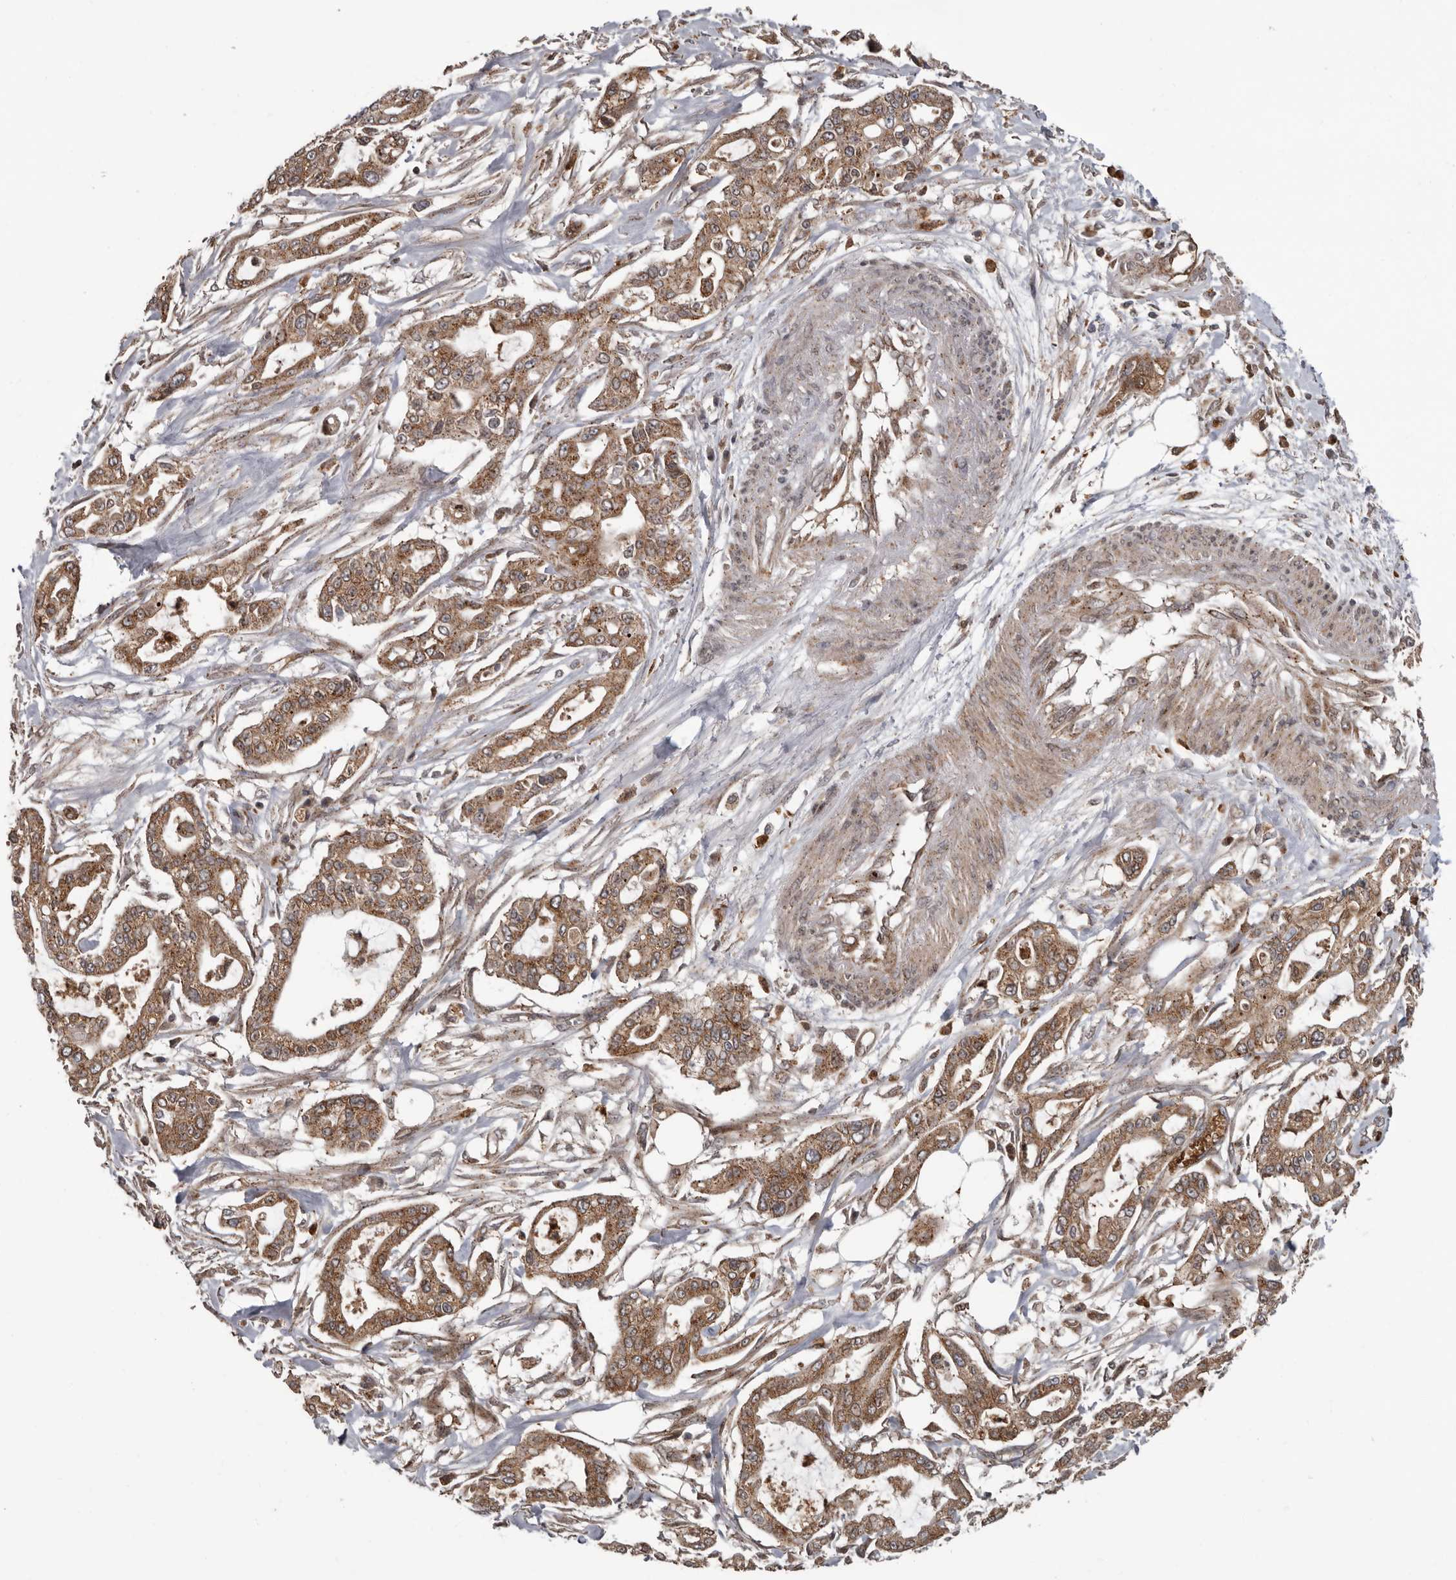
{"staining": {"intensity": "moderate", "quantity": ">75%", "location": "cytoplasmic/membranous"}, "tissue": "pancreatic cancer", "cell_type": "Tumor cells", "image_type": "cancer", "snomed": [{"axis": "morphology", "description": "Adenocarcinoma, NOS"}, {"axis": "topography", "description": "Pancreas"}], "caption": "IHC histopathology image of human adenocarcinoma (pancreatic) stained for a protein (brown), which displays medium levels of moderate cytoplasmic/membranous positivity in approximately >75% of tumor cells.", "gene": "FGFR4", "patient": {"sex": "male", "age": 68}}